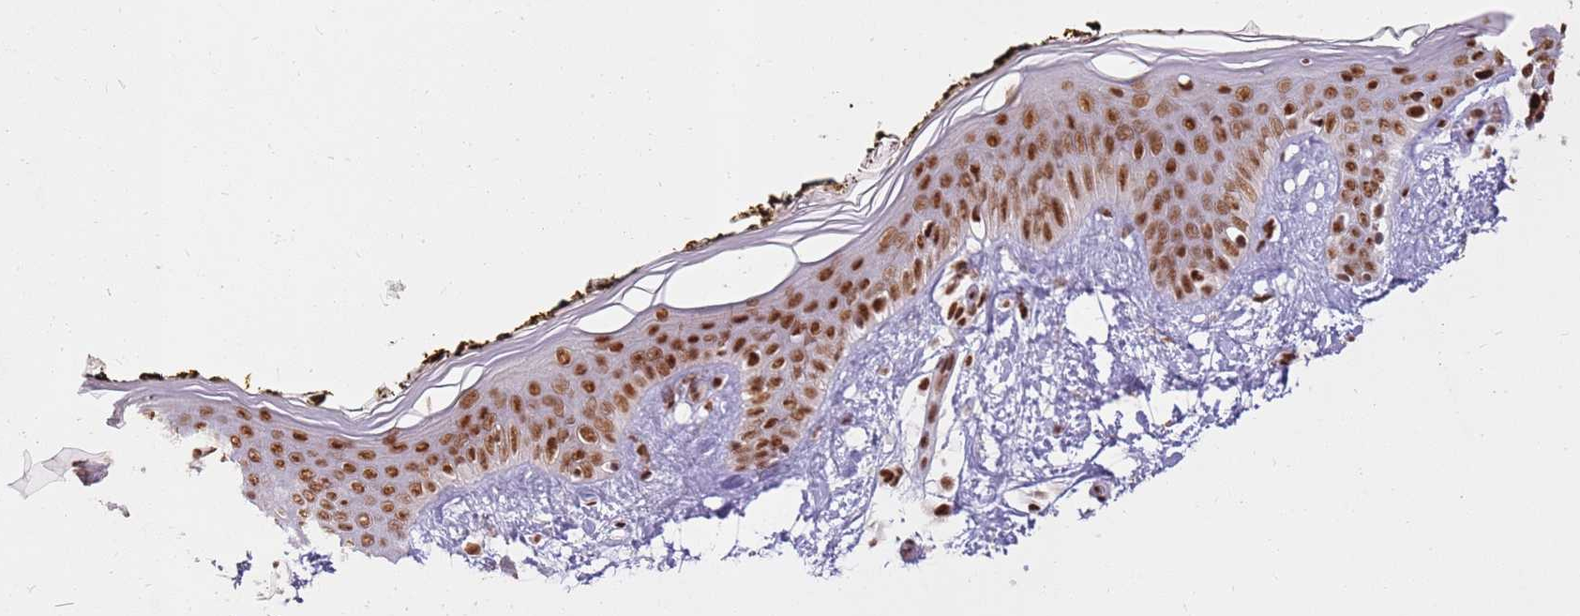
{"staining": {"intensity": "strong", "quantity": ">75%", "location": "nuclear"}, "tissue": "skin", "cell_type": "Fibroblasts", "image_type": "normal", "snomed": [{"axis": "morphology", "description": "Normal tissue, NOS"}, {"axis": "topography", "description": "Skin"}], "caption": "Skin stained with DAB (3,3'-diaminobenzidine) immunohistochemistry (IHC) shows high levels of strong nuclear positivity in approximately >75% of fibroblasts. The staining was performed using DAB (3,3'-diaminobenzidine), with brown indicating positive protein expression. Nuclei are stained blue with hematoxylin.", "gene": "TENT4A", "patient": {"sex": "female", "age": 34}}